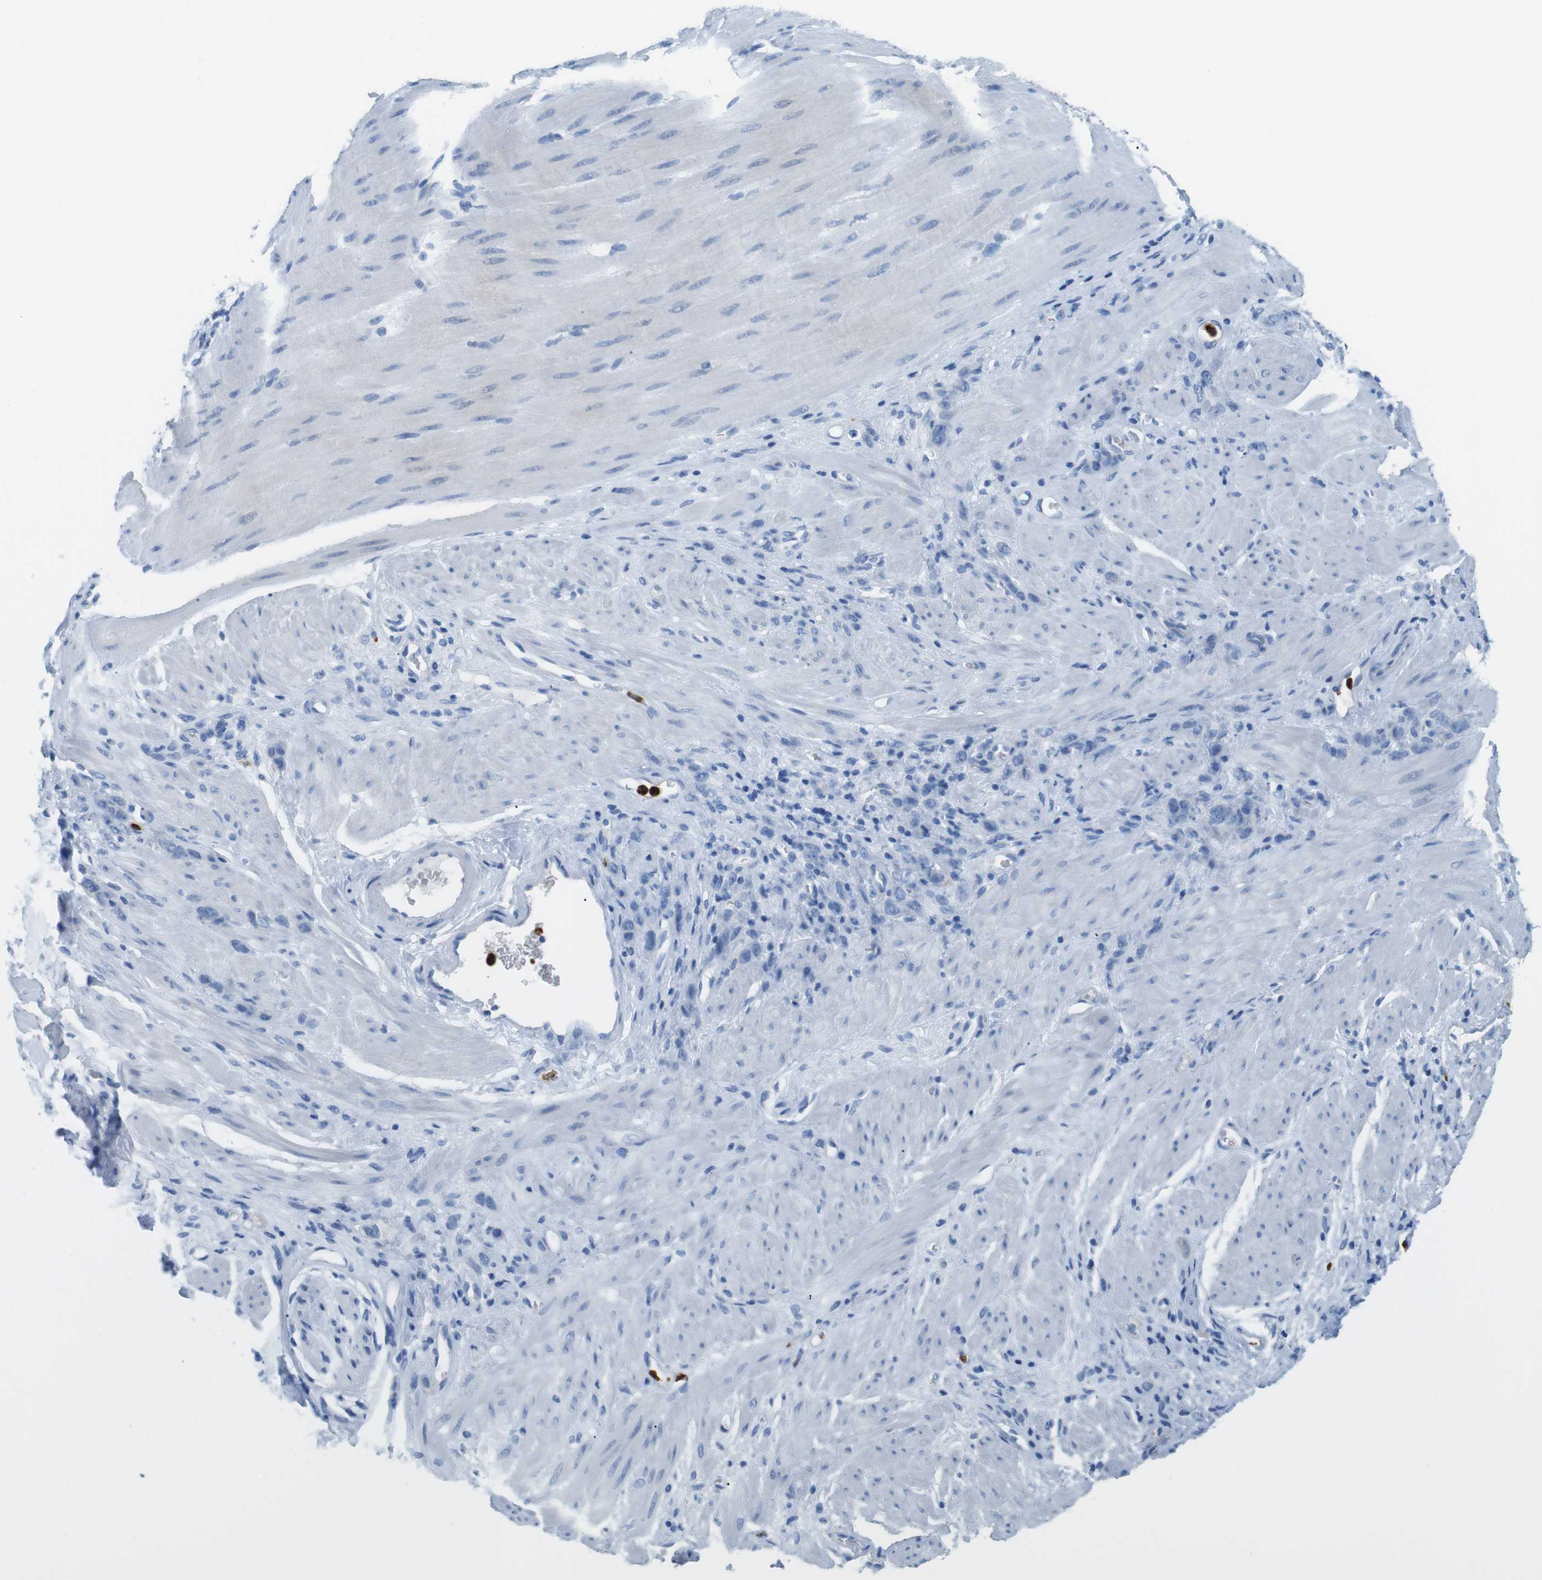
{"staining": {"intensity": "negative", "quantity": "none", "location": "none"}, "tissue": "stomach cancer", "cell_type": "Tumor cells", "image_type": "cancer", "snomed": [{"axis": "morphology", "description": "Normal tissue, NOS"}, {"axis": "morphology", "description": "Adenocarcinoma, NOS"}, {"axis": "topography", "description": "Stomach"}], "caption": "The immunohistochemistry (IHC) photomicrograph has no significant staining in tumor cells of stomach adenocarcinoma tissue.", "gene": "MCEMP1", "patient": {"sex": "male", "age": 82}}